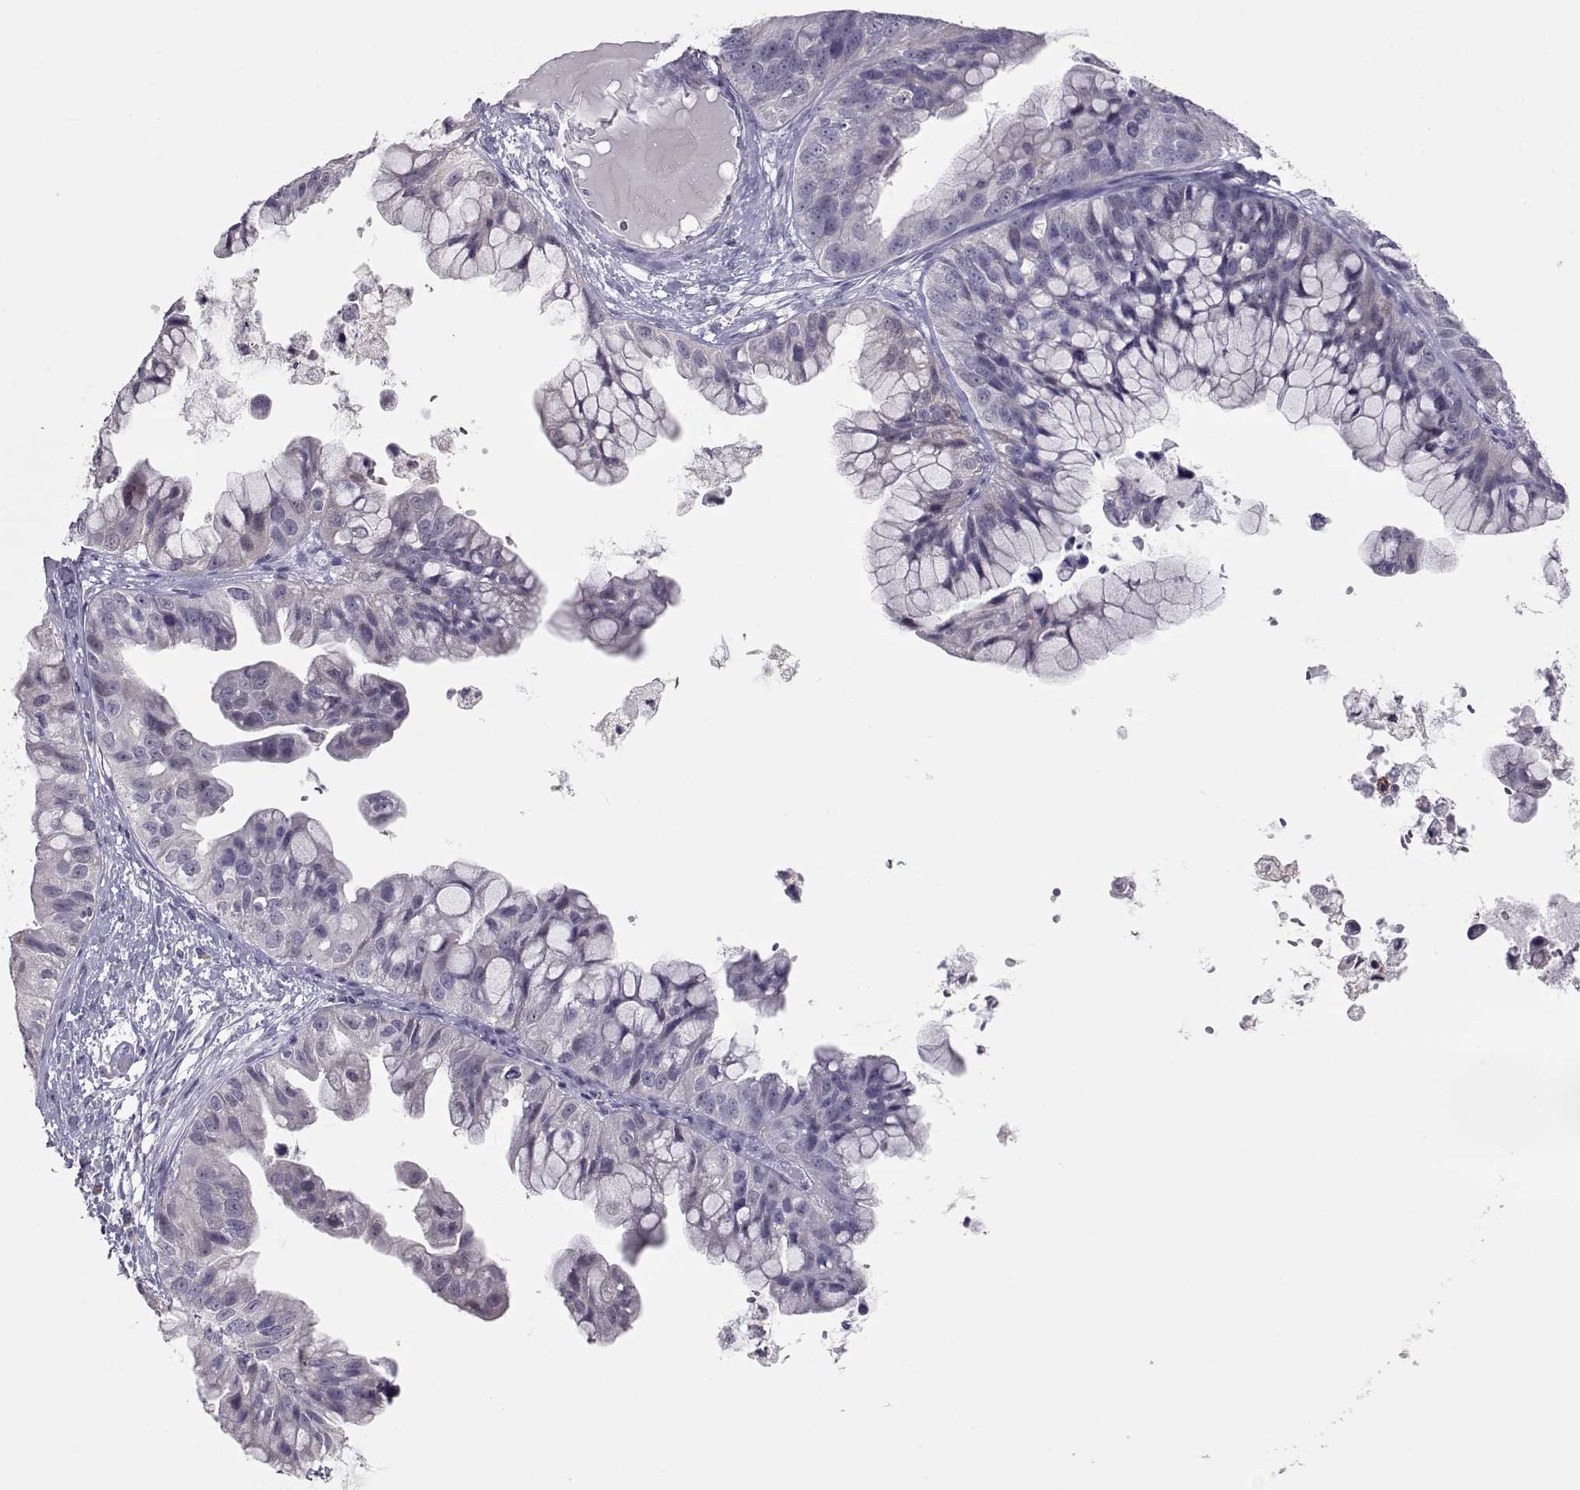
{"staining": {"intensity": "negative", "quantity": "none", "location": "none"}, "tissue": "ovarian cancer", "cell_type": "Tumor cells", "image_type": "cancer", "snomed": [{"axis": "morphology", "description": "Cystadenocarcinoma, mucinous, NOS"}, {"axis": "topography", "description": "Ovary"}], "caption": "IHC micrograph of ovarian cancer stained for a protein (brown), which exhibits no positivity in tumor cells.", "gene": "NPVF", "patient": {"sex": "female", "age": 76}}